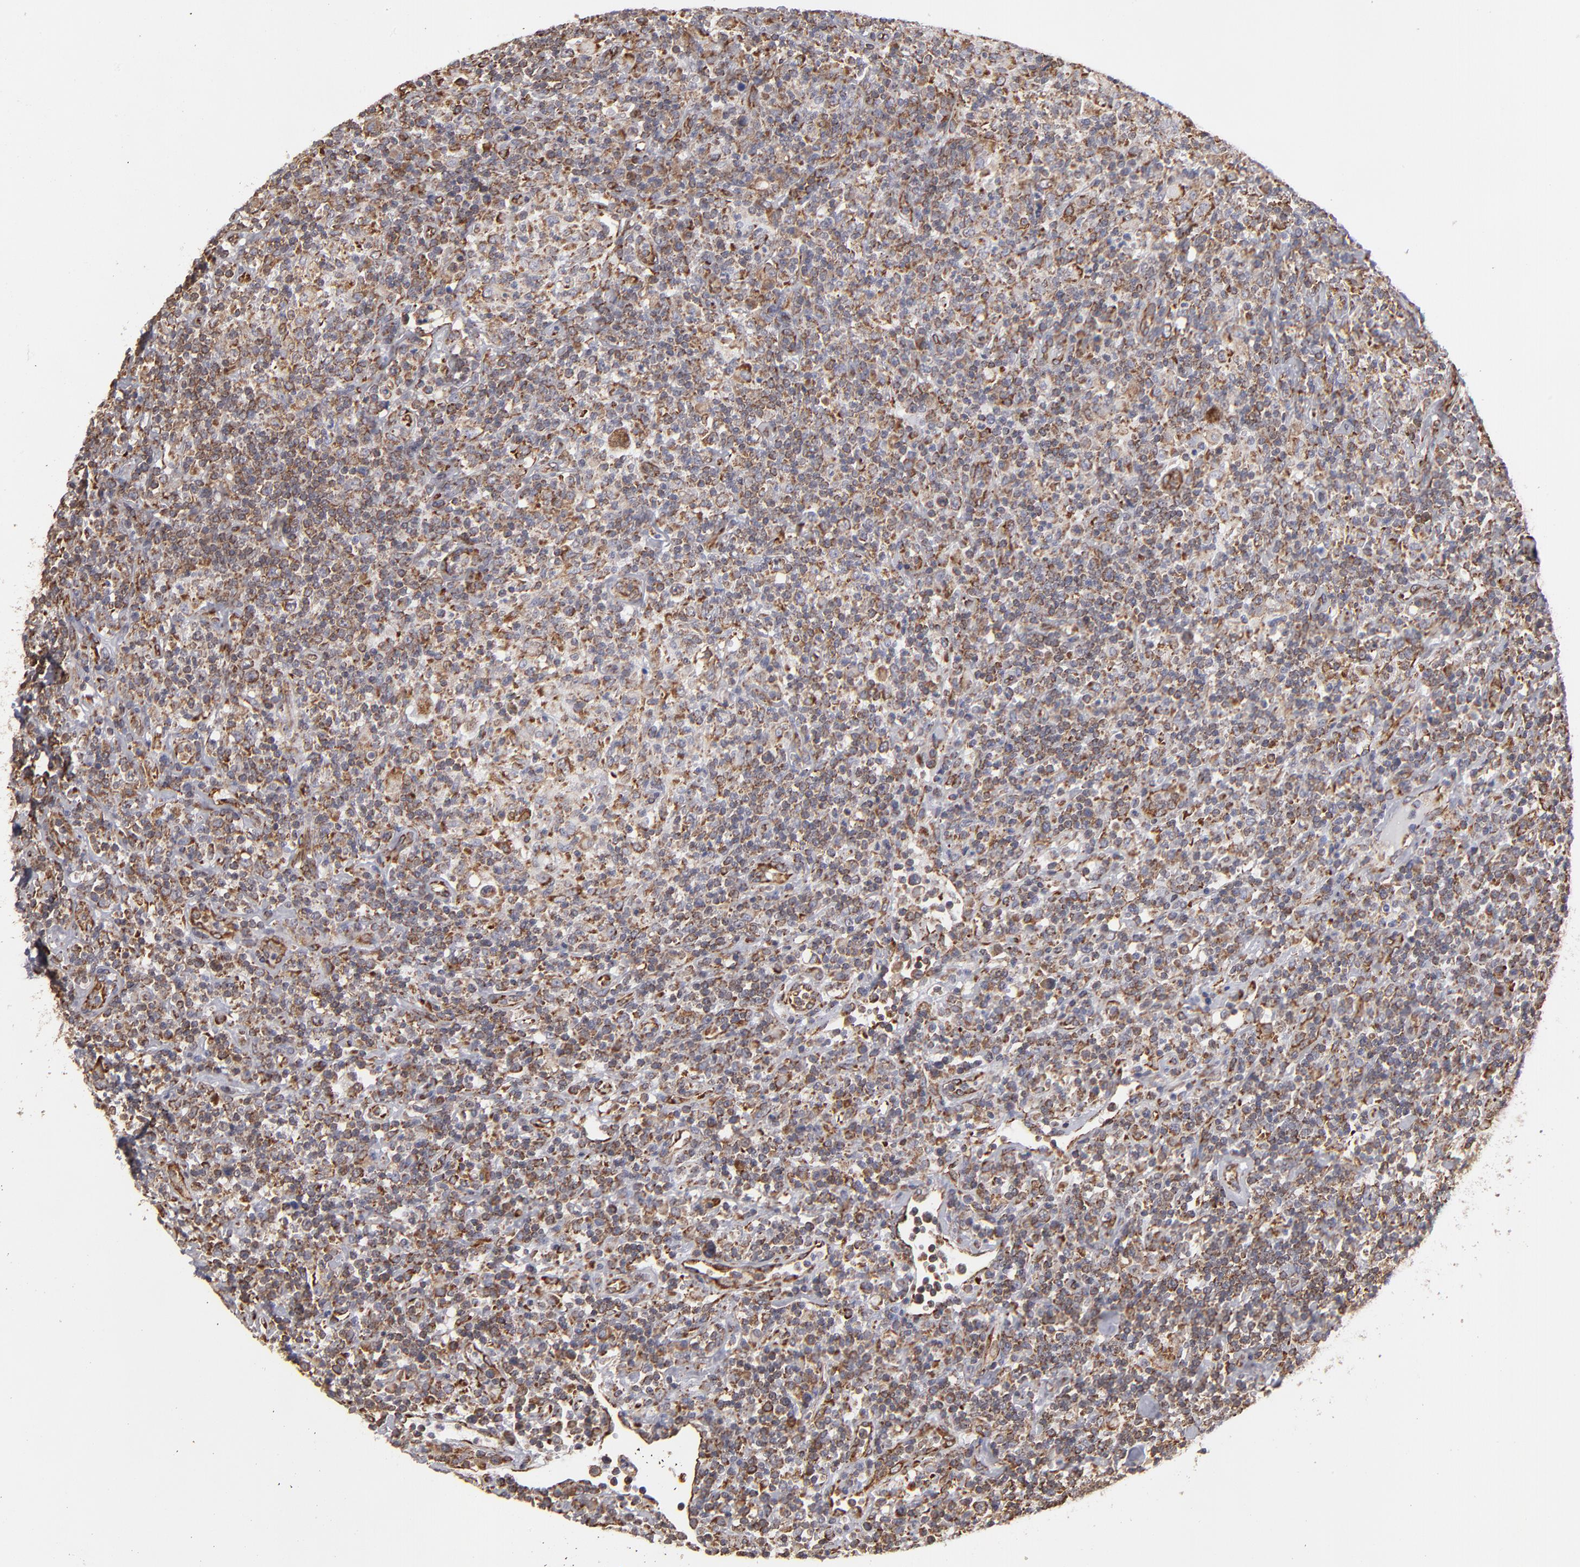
{"staining": {"intensity": "moderate", "quantity": "25%-75%", "location": "cytoplasmic/membranous"}, "tissue": "lymphoma", "cell_type": "Tumor cells", "image_type": "cancer", "snomed": [{"axis": "morphology", "description": "Hodgkin's disease, NOS"}, {"axis": "topography", "description": "Lymph node"}], "caption": "IHC staining of Hodgkin's disease, which exhibits medium levels of moderate cytoplasmic/membranous staining in approximately 25%-75% of tumor cells indicating moderate cytoplasmic/membranous protein expression. The staining was performed using DAB (3,3'-diaminobenzidine) (brown) for protein detection and nuclei were counterstained in hematoxylin (blue).", "gene": "KTN1", "patient": {"sex": "male", "age": 65}}